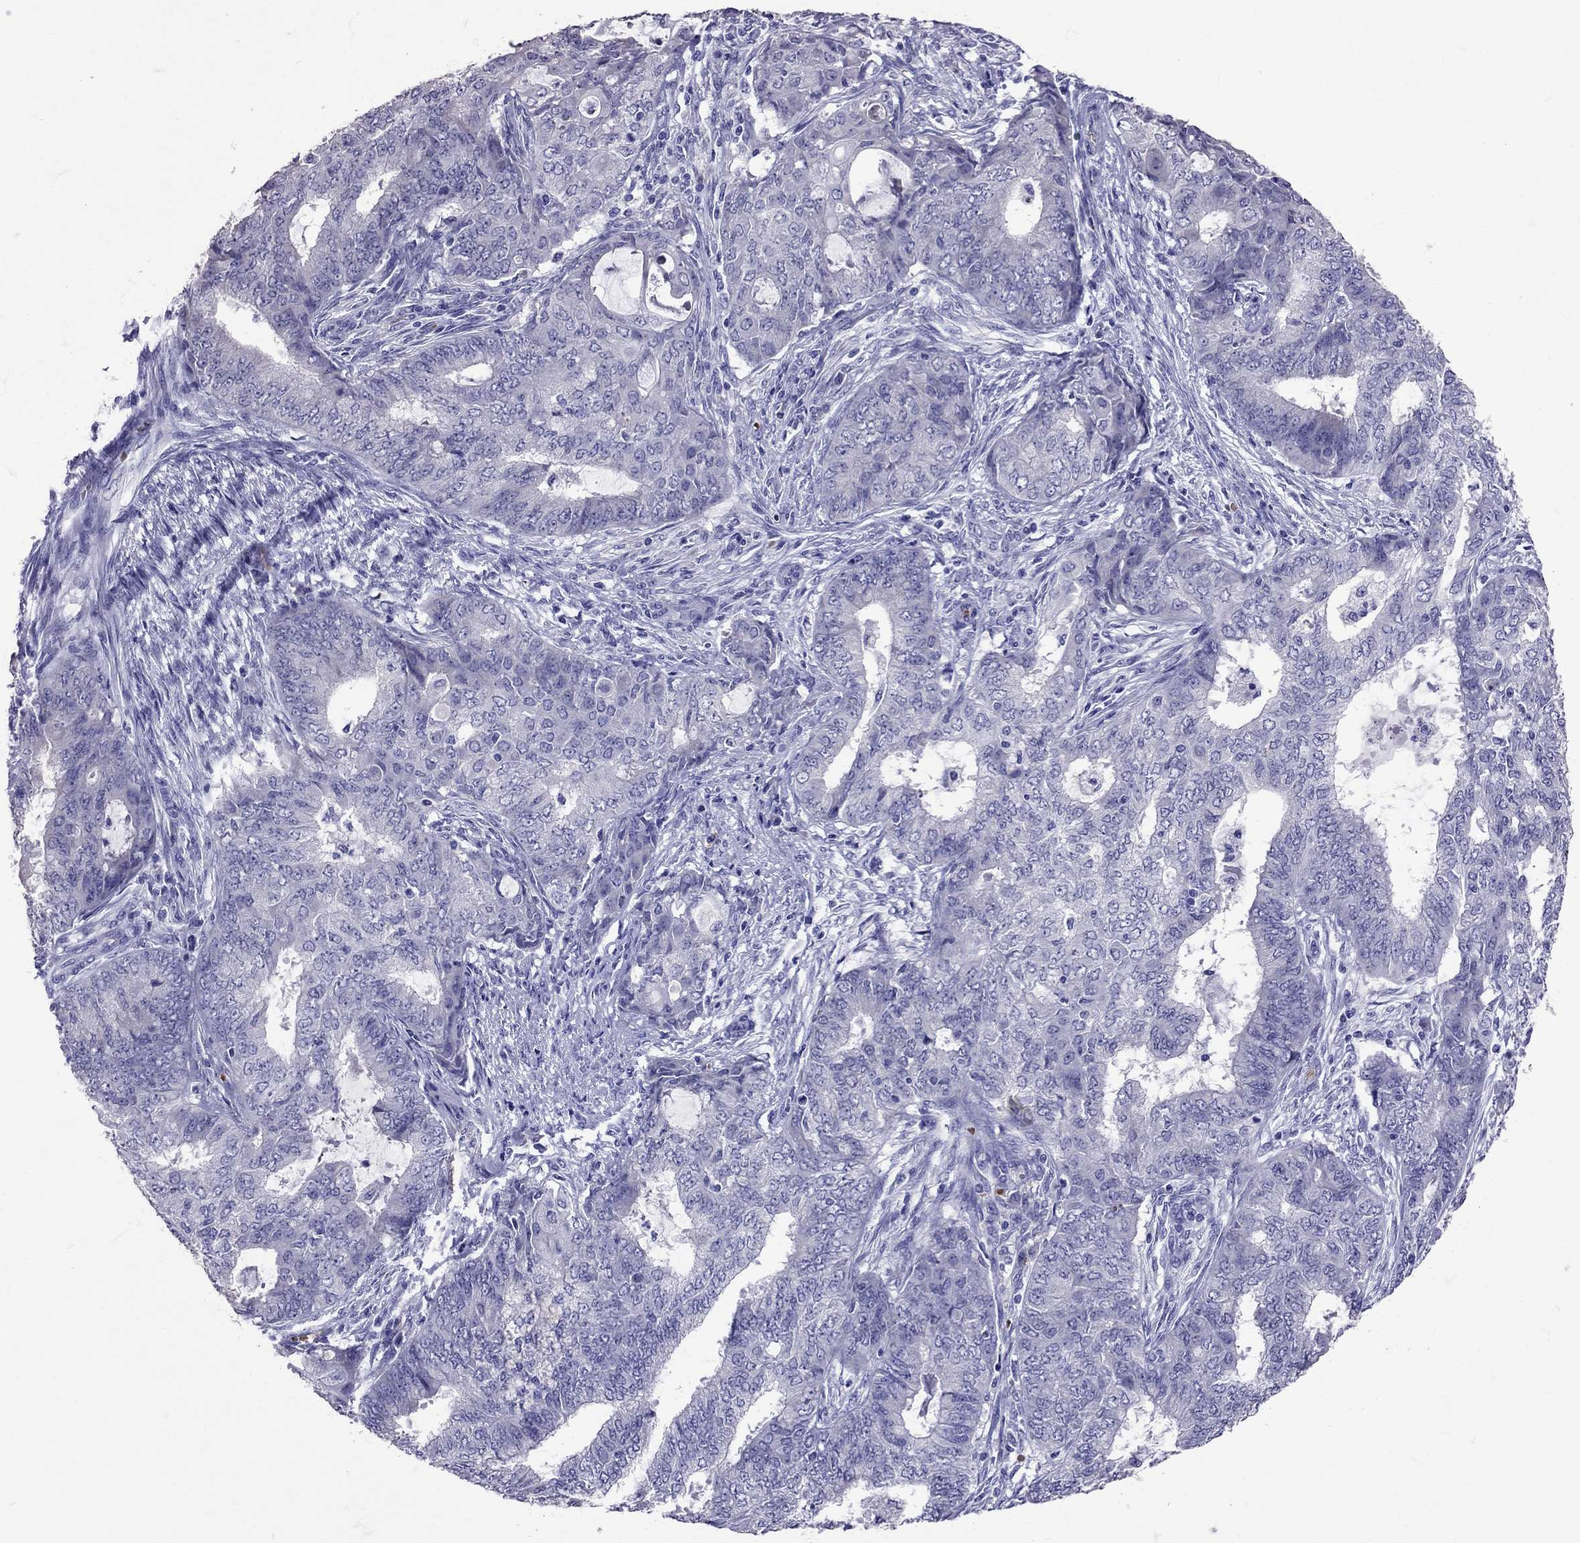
{"staining": {"intensity": "negative", "quantity": "none", "location": "none"}, "tissue": "endometrial cancer", "cell_type": "Tumor cells", "image_type": "cancer", "snomed": [{"axis": "morphology", "description": "Adenocarcinoma, NOS"}, {"axis": "topography", "description": "Endometrium"}], "caption": "This is an IHC photomicrograph of endometrial cancer (adenocarcinoma). There is no positivity in tumor cells.", "gene": "TBR1", "patient": {"sex": "female", "age": 62}}